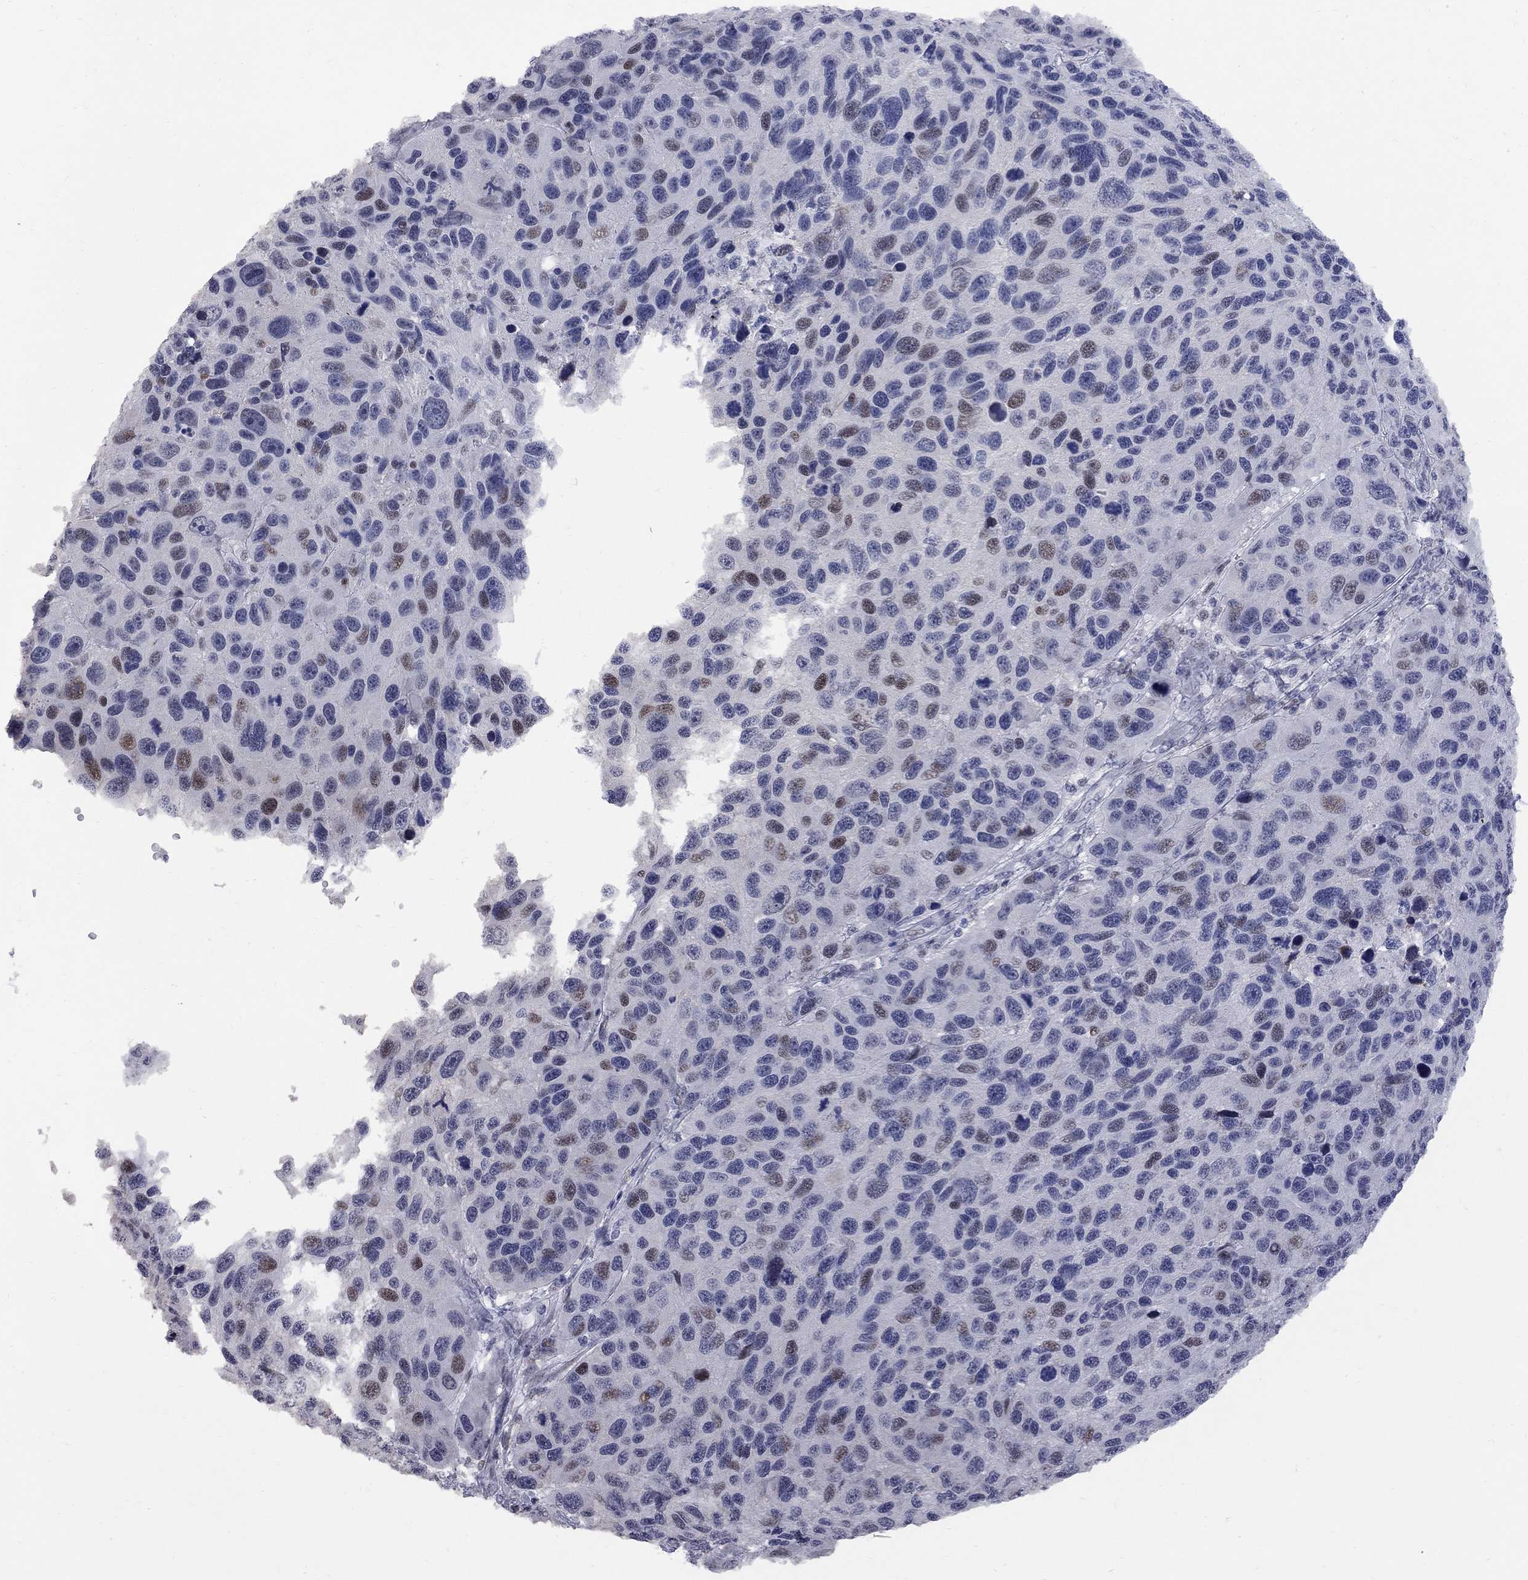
{"staining": {"intensity": "weak", "quantity": "<25%", "location": "nuclear"}, "tissue": "melanoma", "cell_type": "Tumor cells", "image_type": "cancer", "snomed": [{"axis": "morphology", "description": "Malignant melanoma, NOS"}, {"axis": "topography", "description": "Skin"}], "caption": "Tumor cells show no significant protein expression in melanoma. (Brightfield microscopy of DAB (3,3'-diaminobenzidine) immunohistochemistry at high magnification).", "gene": "ZNF154", "patient": {"sex": "male", "age": 53}}